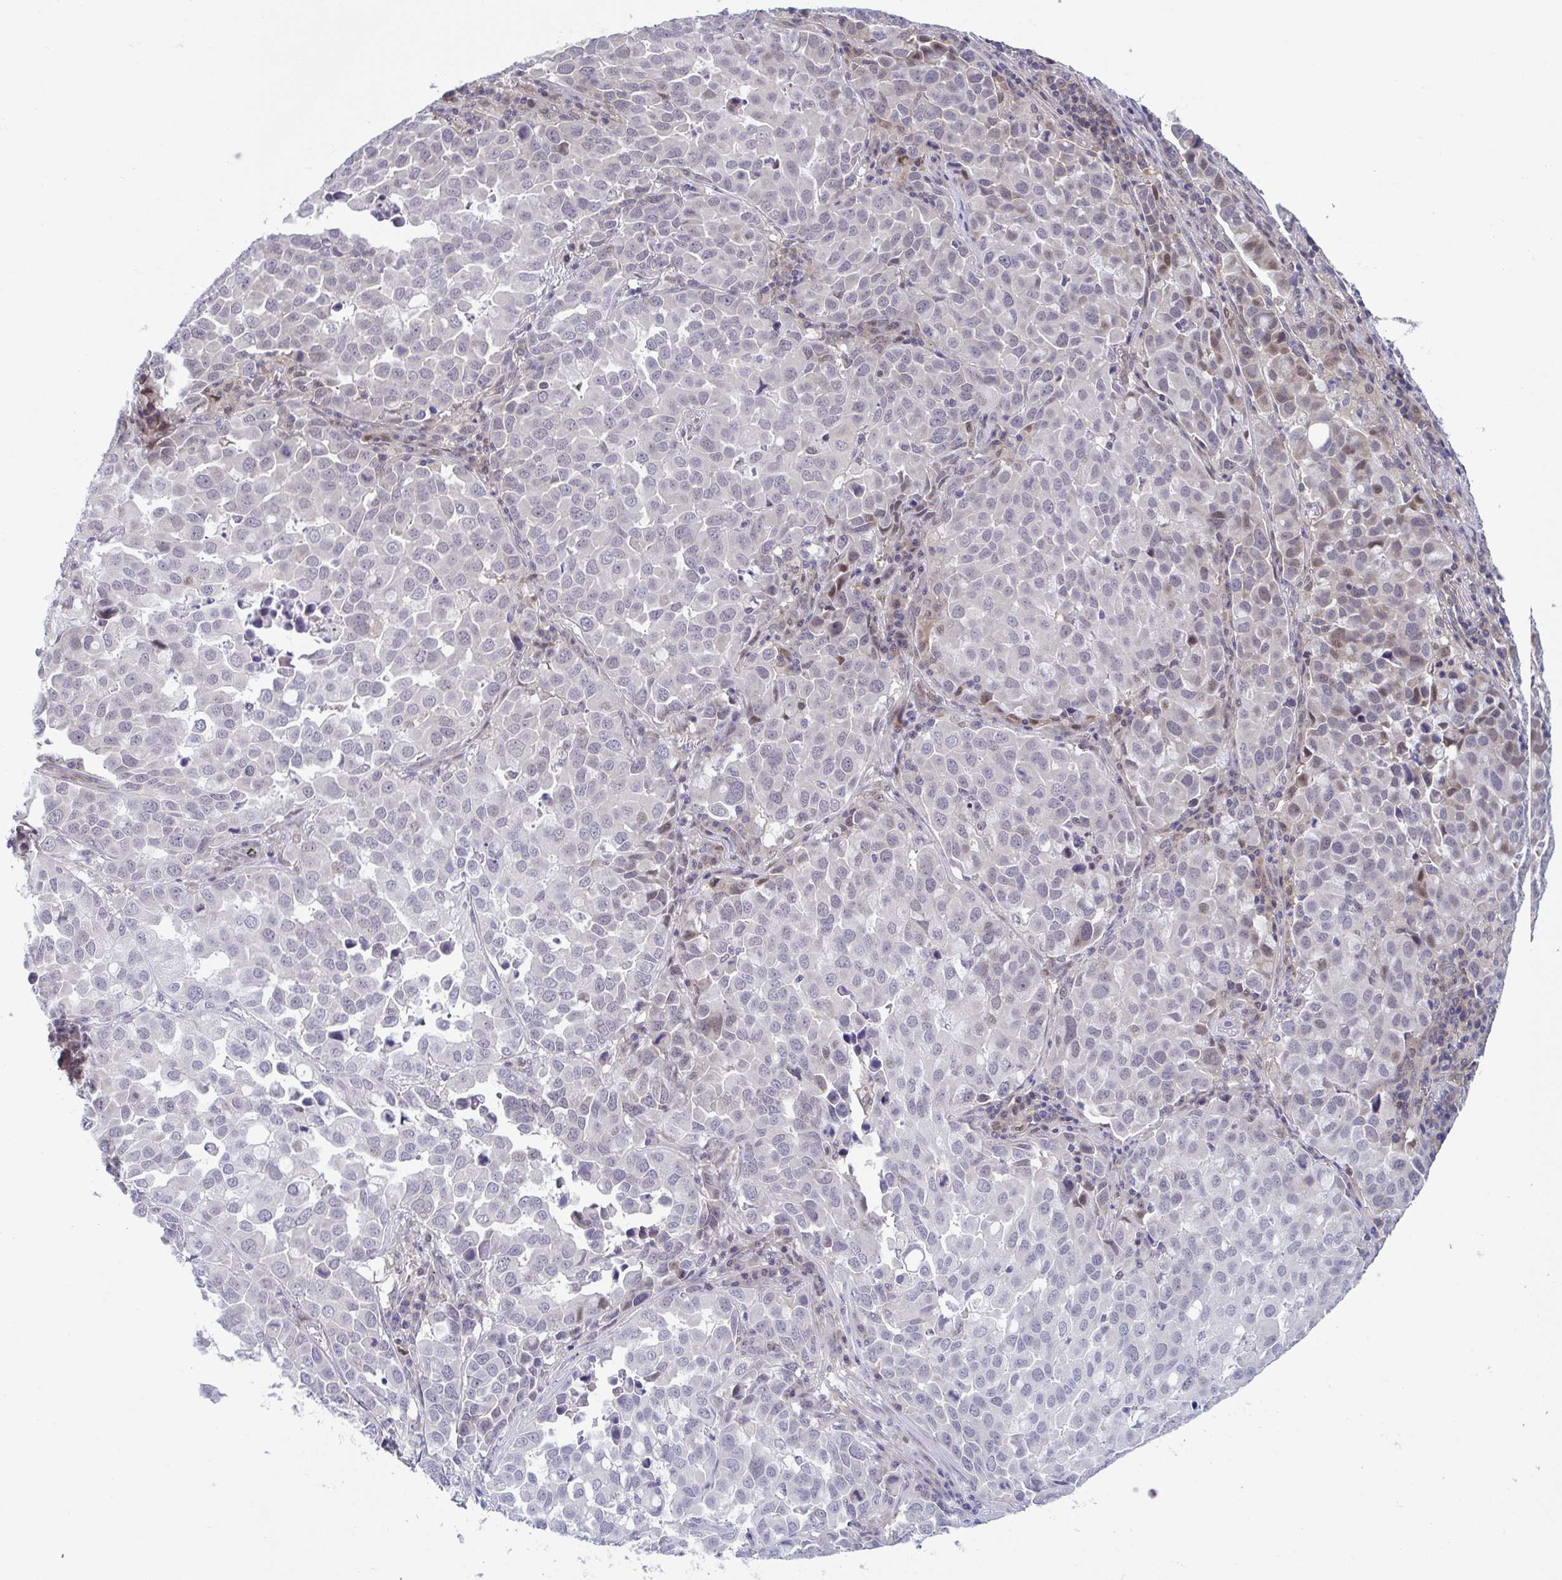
{"staining": {"intensity": "negative", "quantity": "none", "location": "none"}, "tissue": "lung cancer", "cell_type": "Tumor cells", "image_type": "cancer", "snomed": [{"axis": "morphology", "description": "Adenocarcinoma, NOS"}, {"axis": "morphology", "description": "Adenocarcinoma, metastatic, NOS"}, {"axis": "topography", "description": "Lymph node"}, {"axis": "topography", "description": "Lung"}], "caption": "This is an IHC histopathology image of human lung cancer. There is no positivity in tumor cells.", "gene": "RIOK1", "patient": {"sex": "female", "age": 65}}